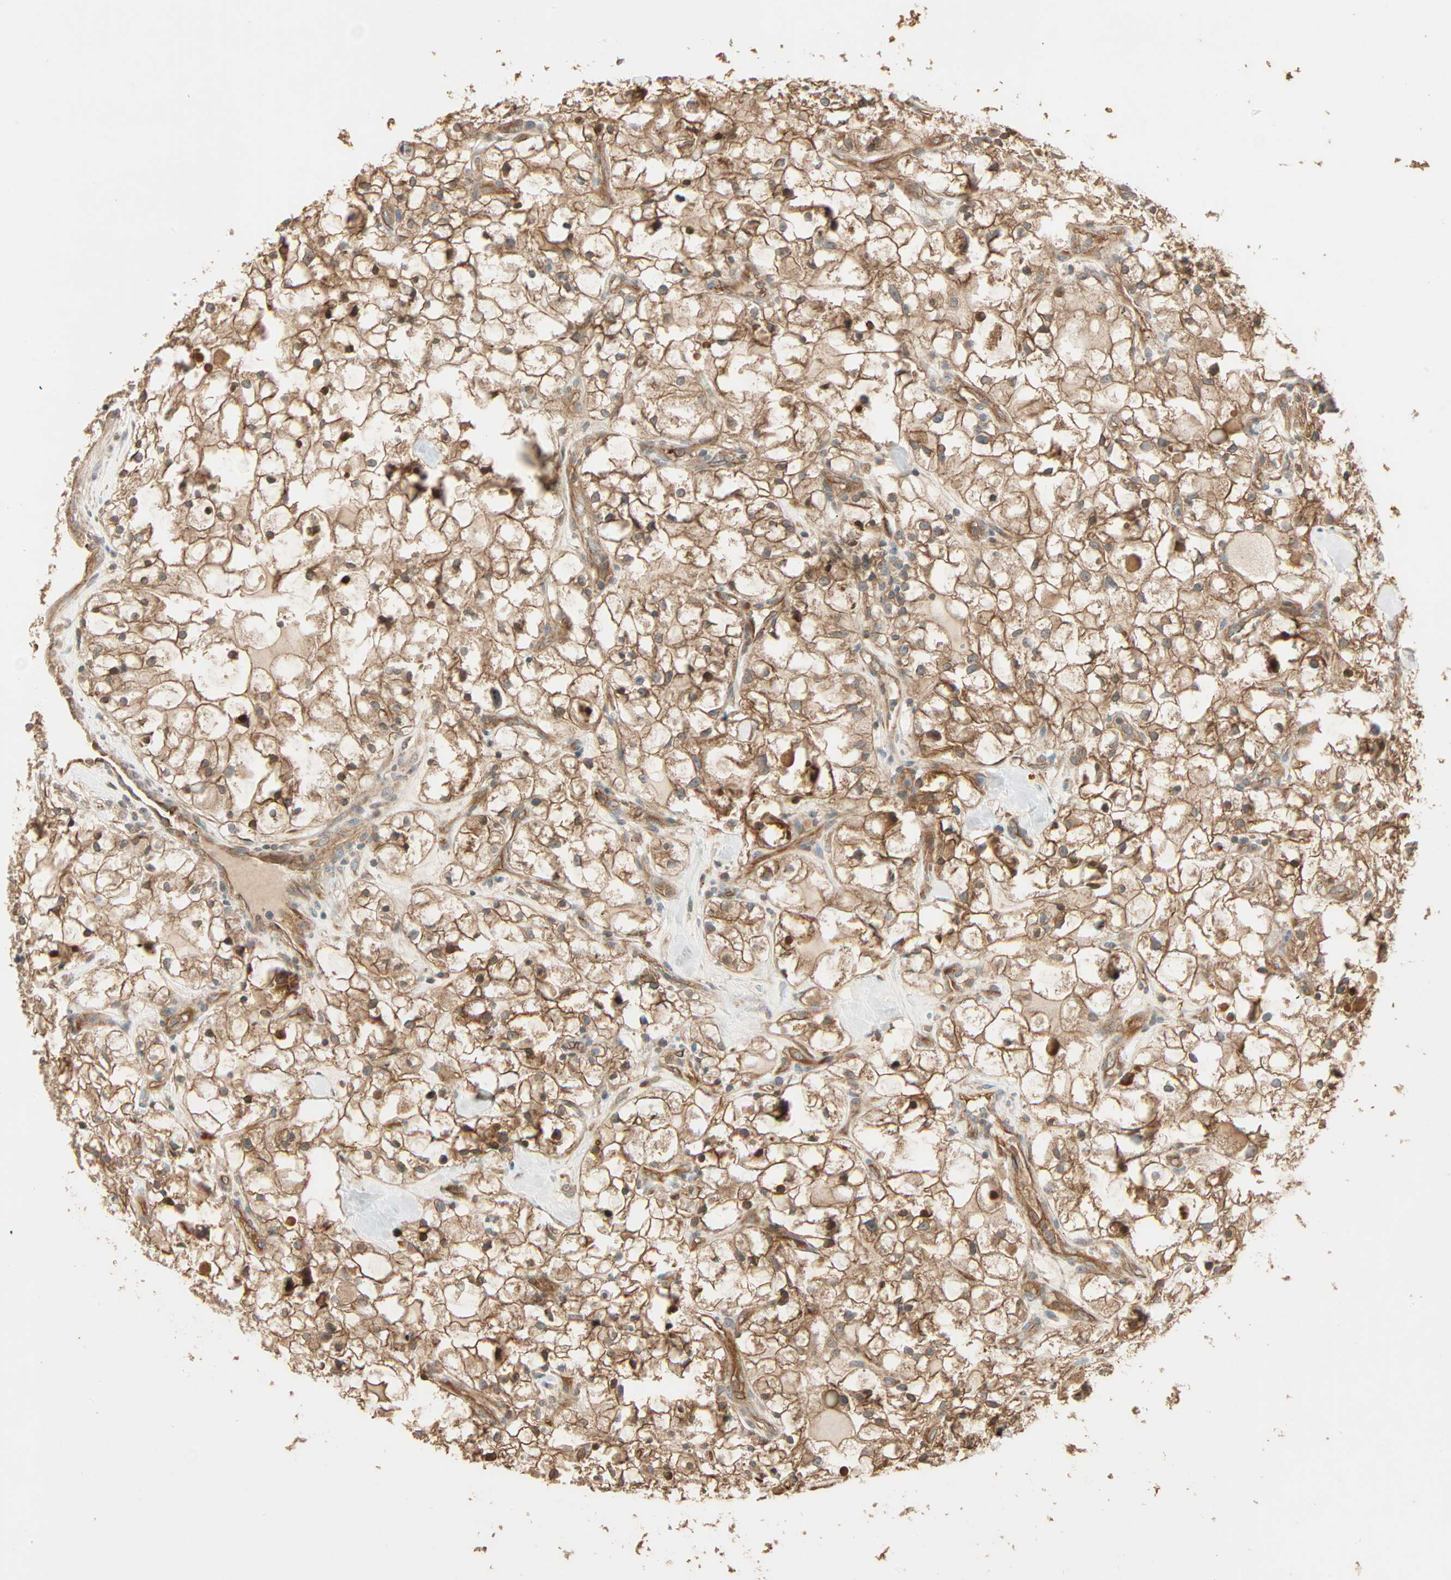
{"staining": {"intensity": "moderate", "quantity": ">75%", "location": "cytoplasmic/membranous"}, "tissue": "renal cancer", "cell_type": "Tumor cells", "image_type": "cancer", "snomed": [{"axis": "morphology", "description": "Adenocarcinoma, NOS"}, {"axis": "topography", "description": "Kidney"}], "caption": "Tumor cells reveal medium levels of moderate cytoplasmic/membranous staining in about >75% of cells in renal adenocarcinoma.", "gene": "GALK1", "patient": {"sex": "female", "age": 60}}